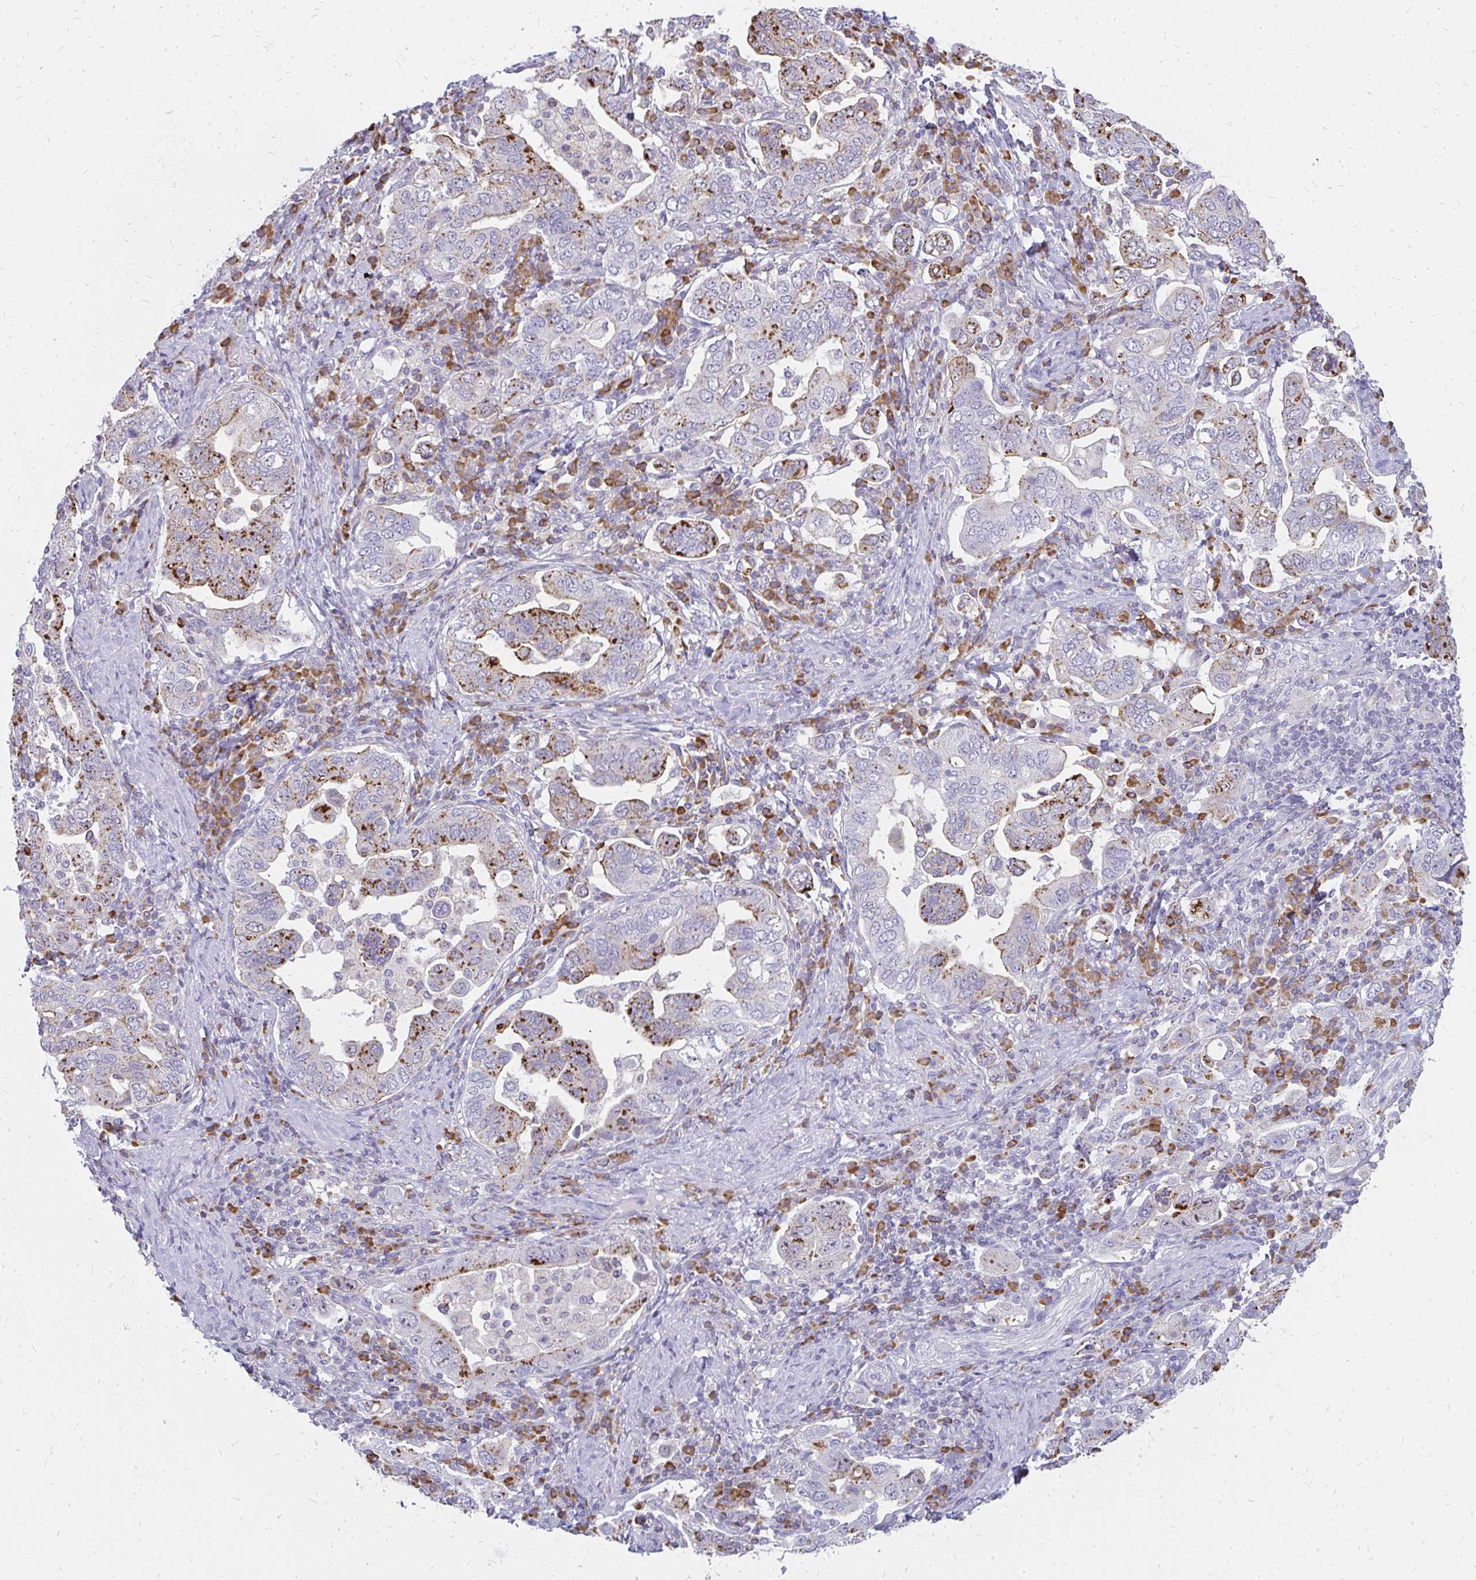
{"staining": {"intensity": "moderate", "quantity": "25%-75%", "location": "cytoplasmic/membranous"}, "tissue": "stomach cancer", "cell_type": "Tumor cells", "image_type": "cancer", "snomed": [{"axis": "morphology", "description": "Adenocarcinoma, NOS"}, {"axis": "topography", "description": "Stomach, upper"}, {"axis": "topography", "description": "Stomach"}], "caption": "Immunohistochemical staining of human stomach cancer shows moderate cytoplasmic/membranous protein staining in about 25%-75% of tumor cells.", "gene": "FAM9A", "patient": {"sex": "male", "age": 62}}